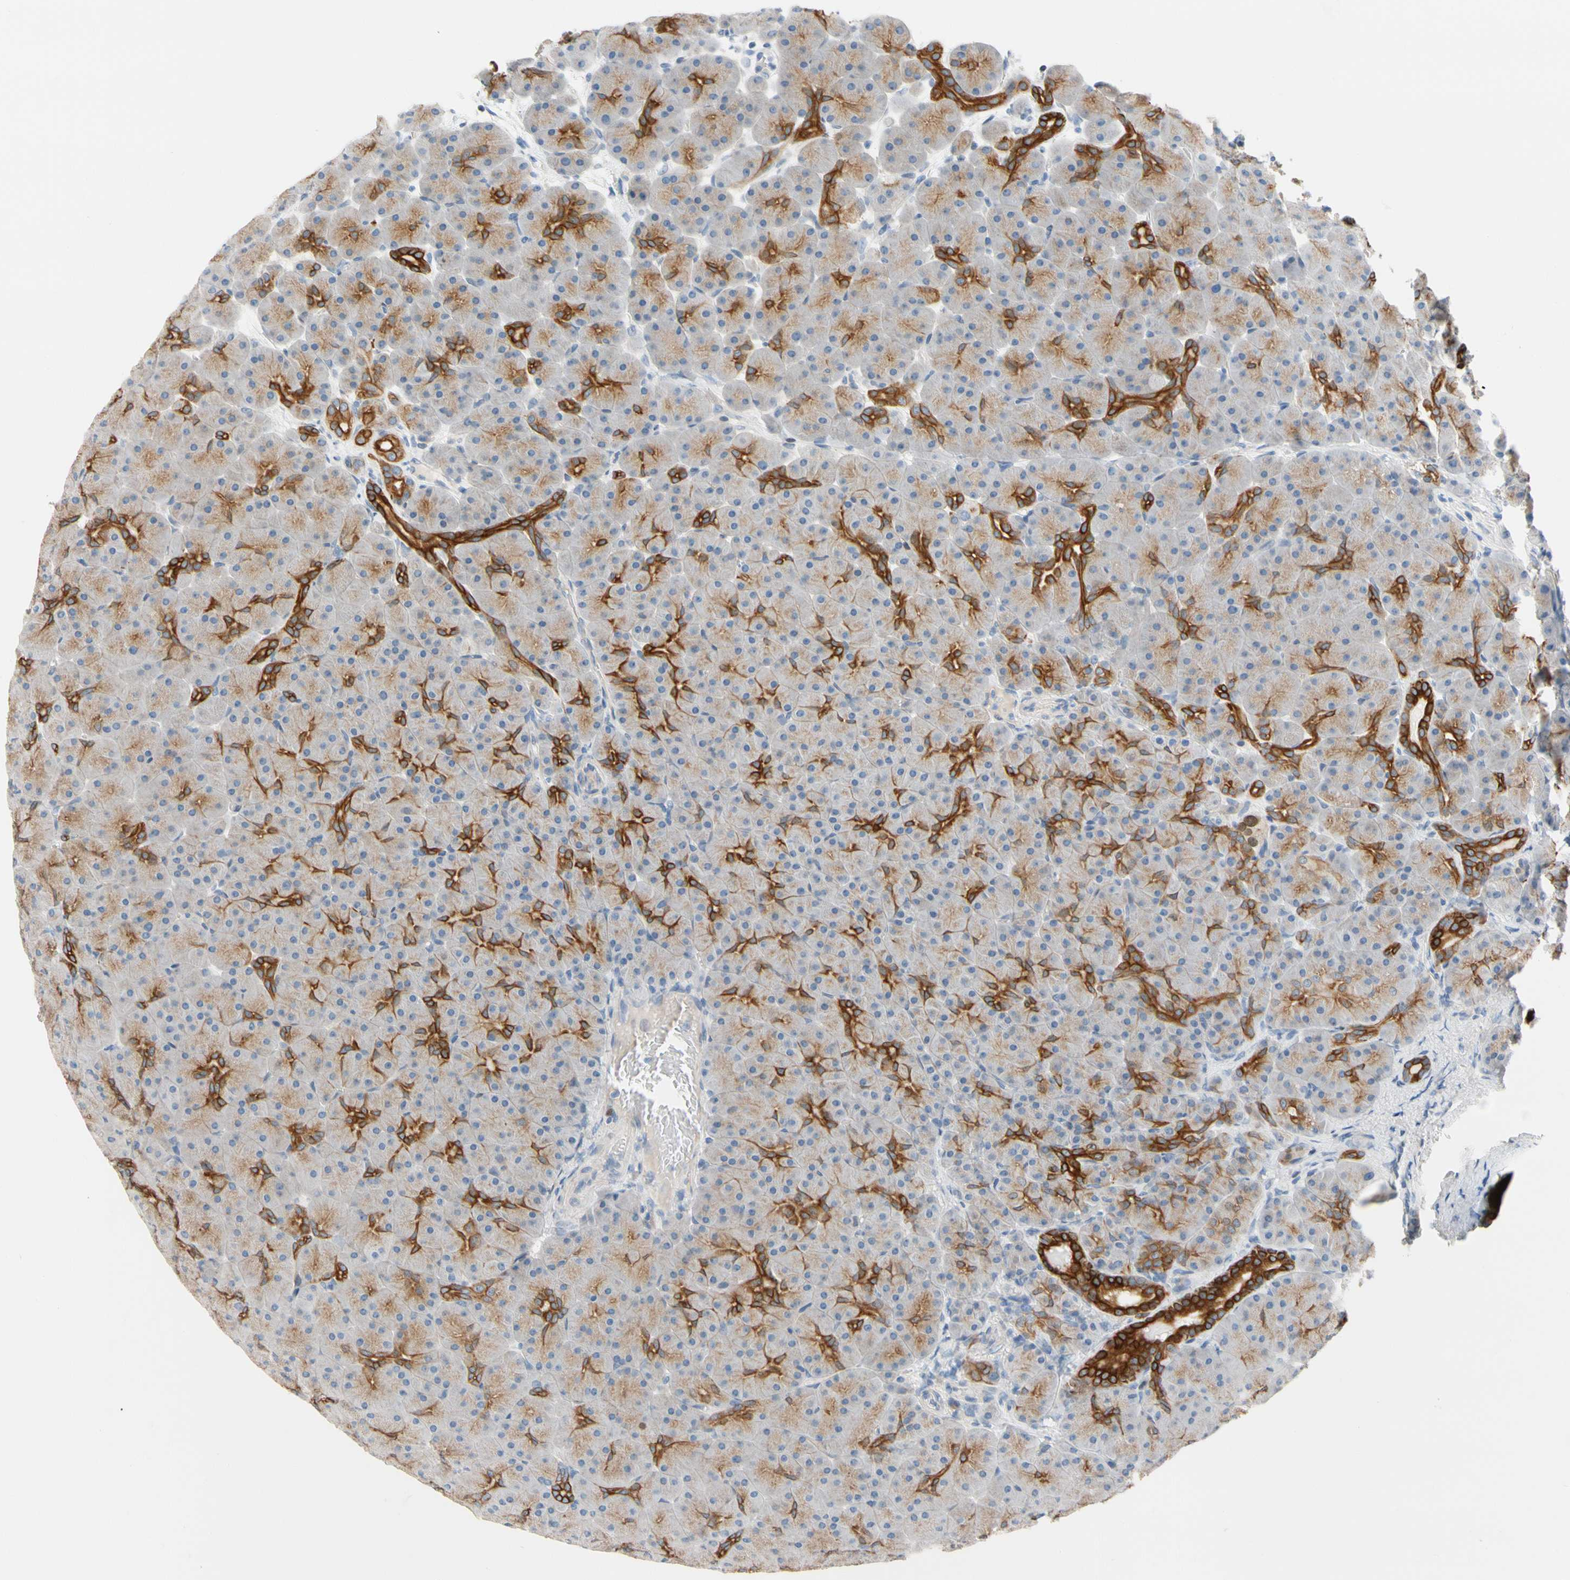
{"staining": {"intensity": "strong", "quantity": "25%-75%", "location": "cytoplasmic/membranous"}, "tissue": "pancreas", "cell_type": "Exocrine glandular cells", "image_type": "normal", "snomed": [{"axis": "morphology", "description": "Normal tissue, NOS"}, {"axis": "topography", "description": "Pancreas"}], "caption": "Protein expression analysis of benign pancreas exhibits strong cytoplasmic/membranous expression in approximately 25%-75% of exocrine glandular cells. (DAB = brown stain, brightfield microscopy at high magnification).", "gene": "ZNF132", "patient": {"sex": "male", "age": 66}}